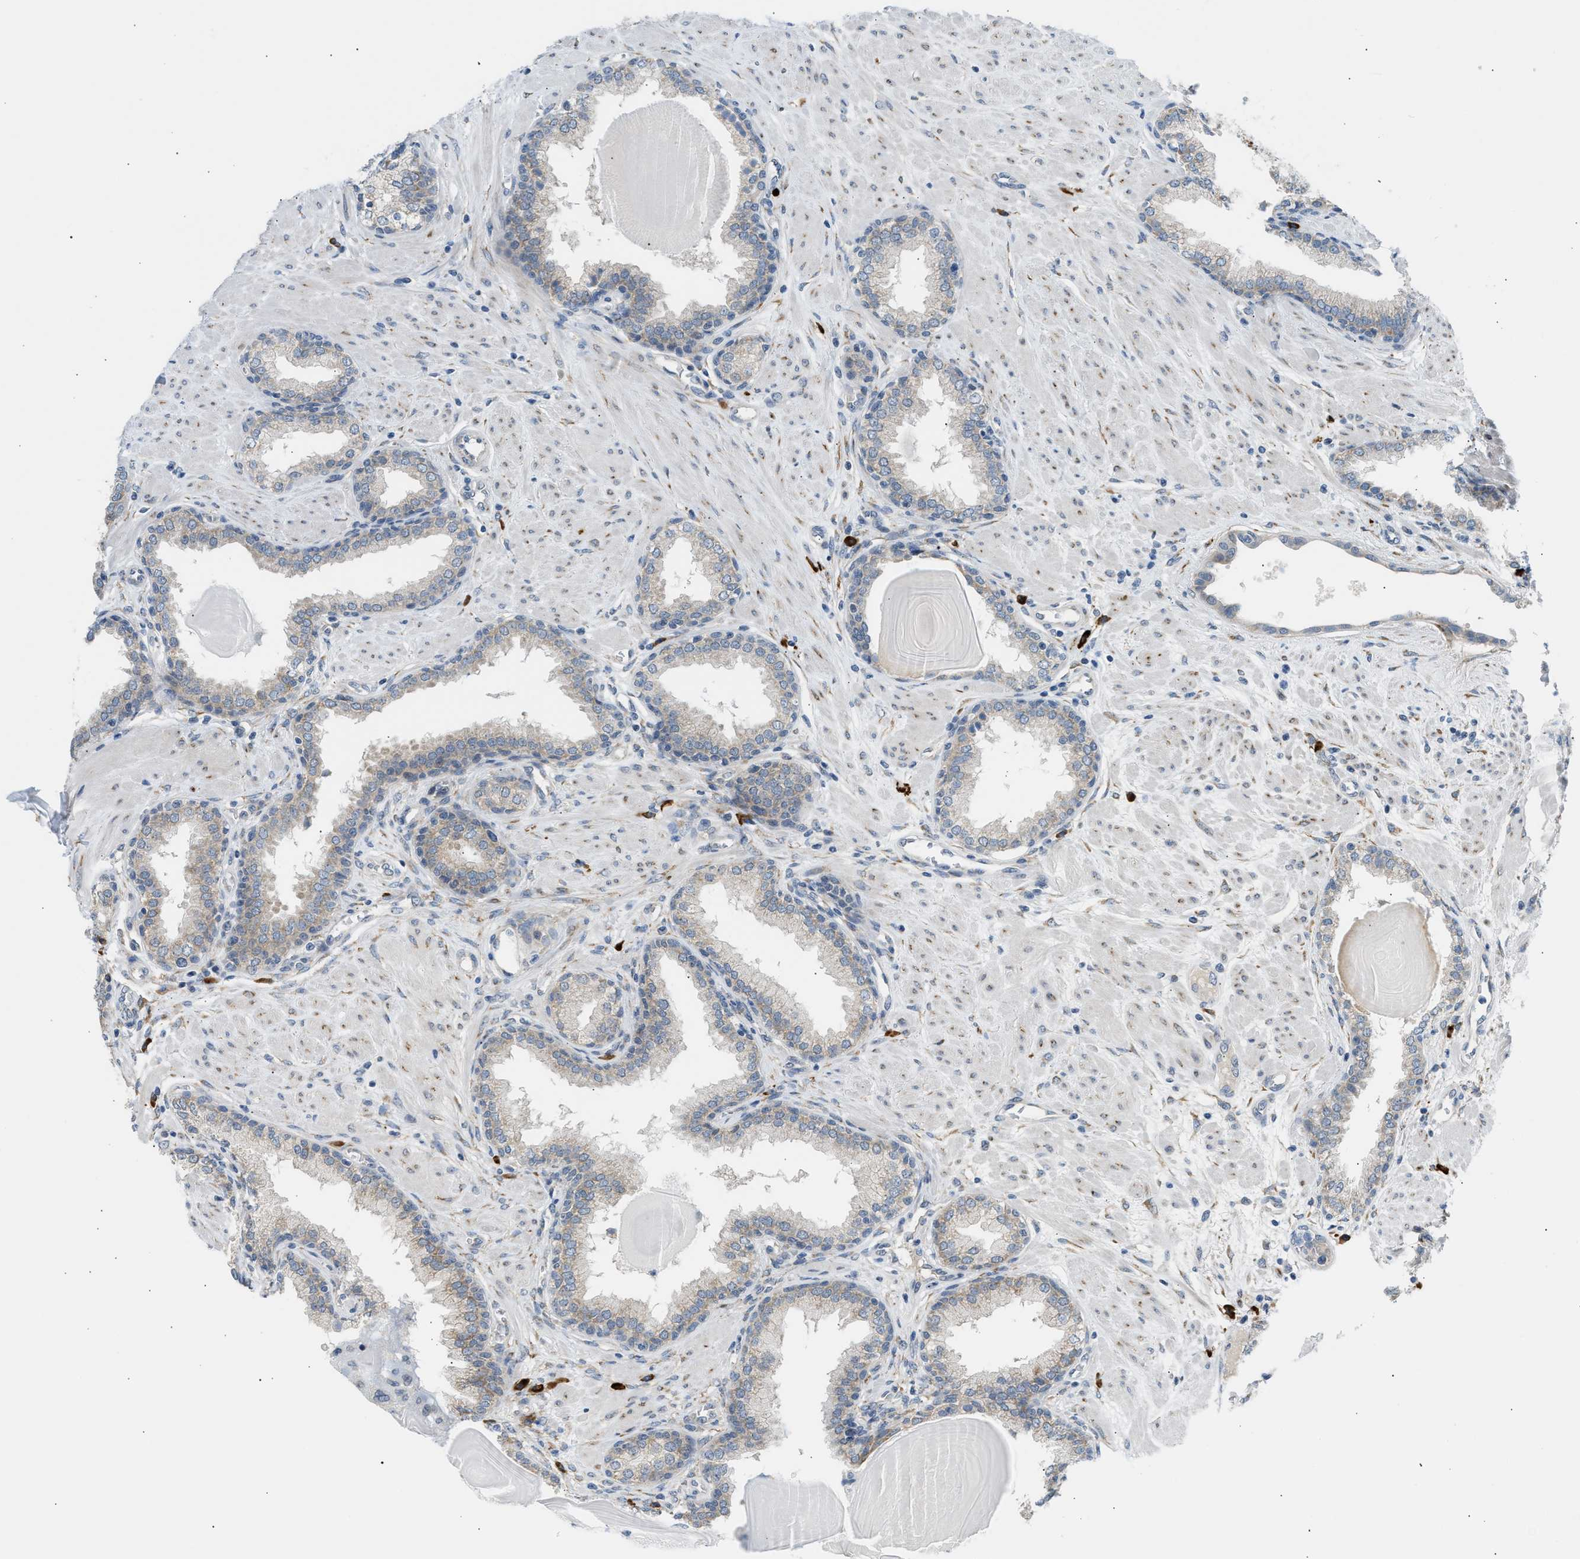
{"staining": {"intensity": "moderate", "quantity": "<25%", "location": "cytoplasmic/membranous"}, "tissue": "prostate", "cell_type": "Glandular cells", "image_type": "normal", "snomed": [{"axis": "morphology", "description": "Normal tissue, NOS"}, {"axis": "topography", "description": "Prostate"}], "caption": "Normal prostate shows moderate cytoplasmic/membranous positivity in approximately <25% of glandular cells, visualized by immunohistochemistry. (Brightfield microscopy of DAB IHC at high magnification).", "gene": "KCNC2", "patient": {"sex": "male", "age": 51}}